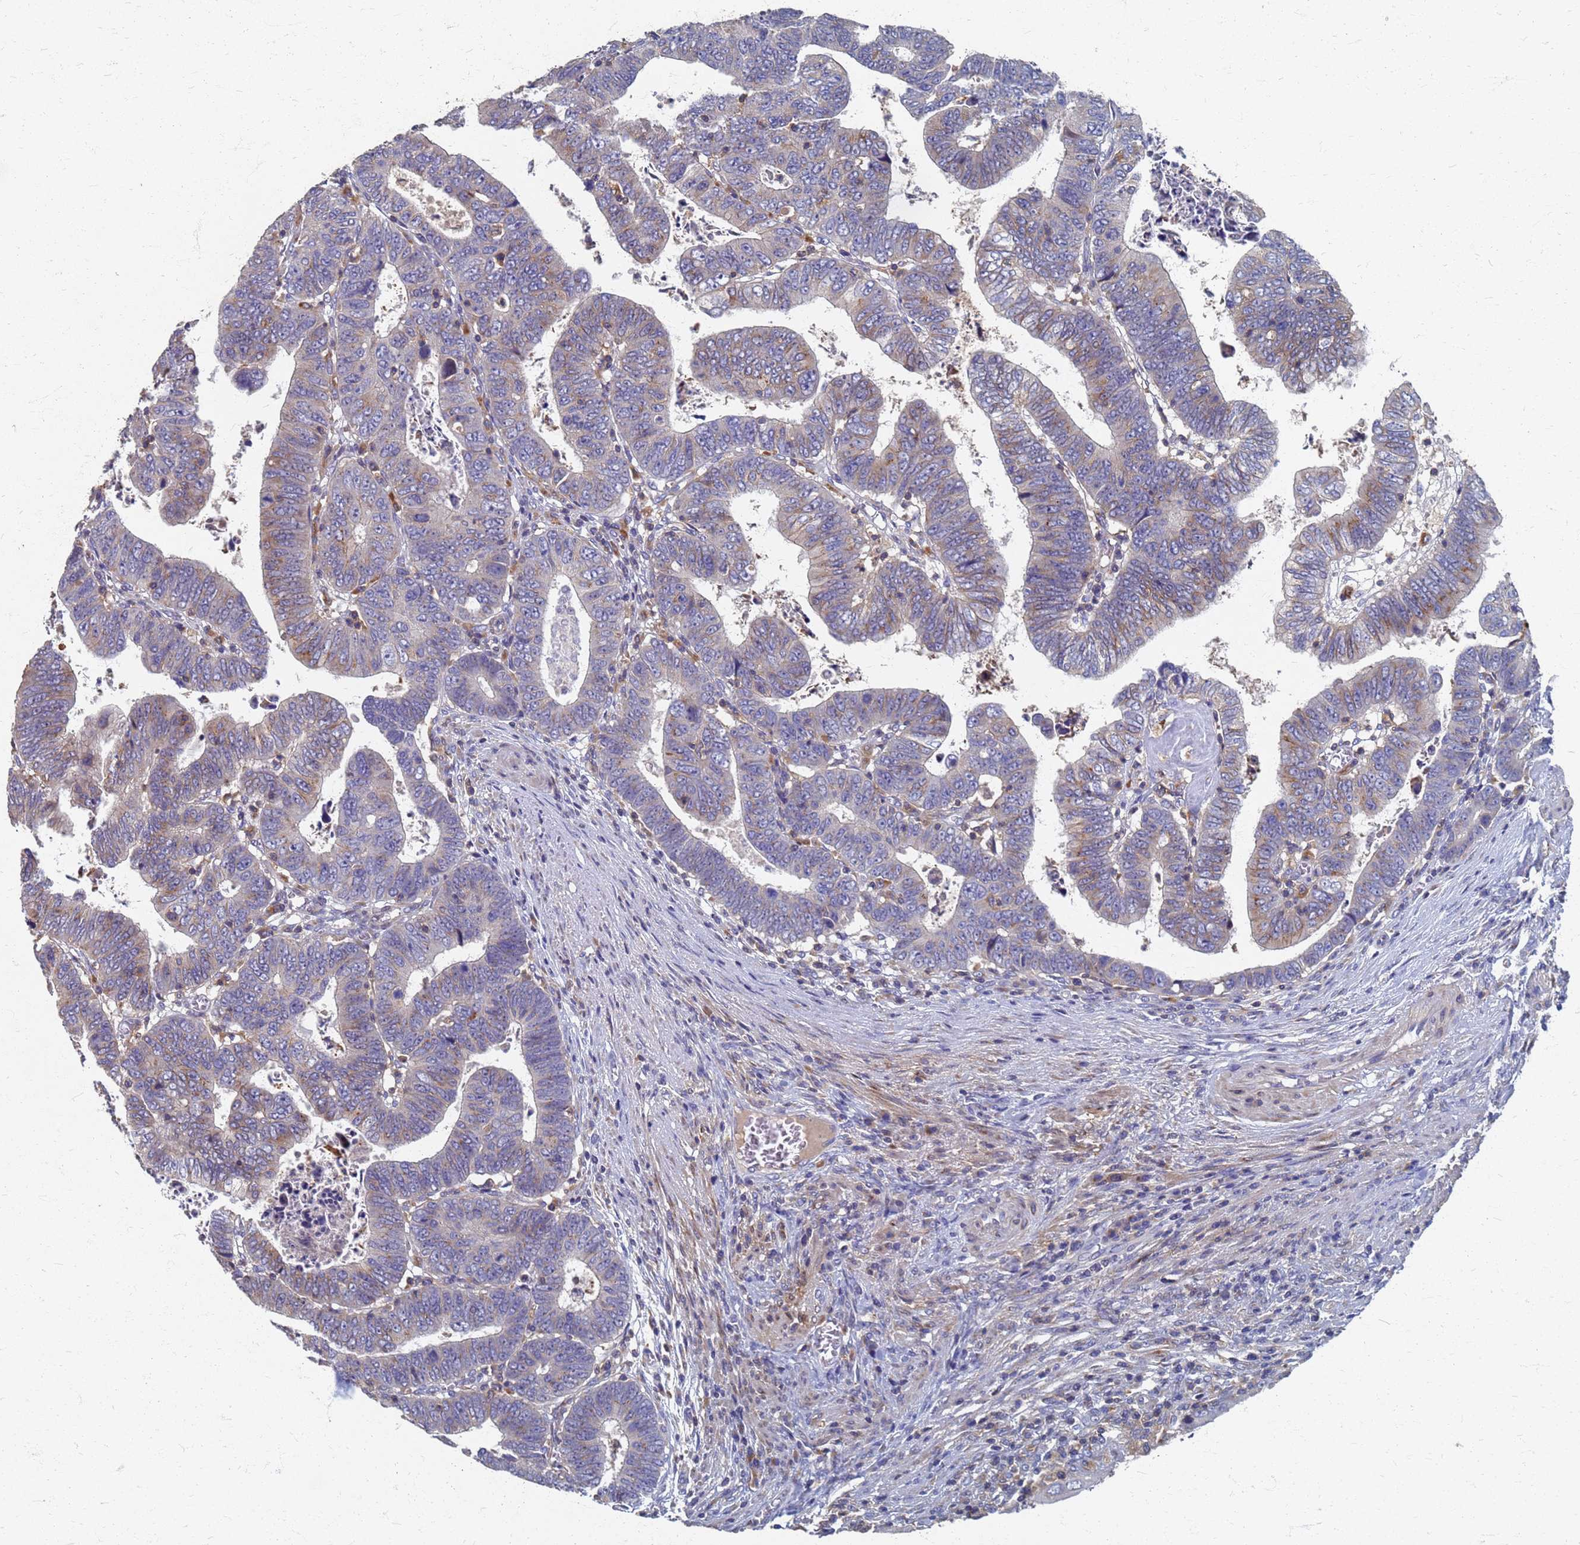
{"staining": {"intensity": "moderate", "quantity": "<25%", "location": "cytoplasmic/membranous"}, "tissue": "colorectal cancer", "cell_type": "Tumor cells", "image_type": "cancer", "snomed": [{"axis": "morphology", "description": "Normal tissue, NOS"}, {"axis": "morphology", "description": "Adenocarcinoma, NOS"}, {"axis": "topography", "description": "Rectum"}], "caption": "Colorectal cancer (adenocarcinoma) stained with immunohistochemistry reveals moderate cytoplasmic/membranous positivity in about <25% of tumor cells.", "gene": "KRCC1", "patient": {"sex": "female", "age": 65}}